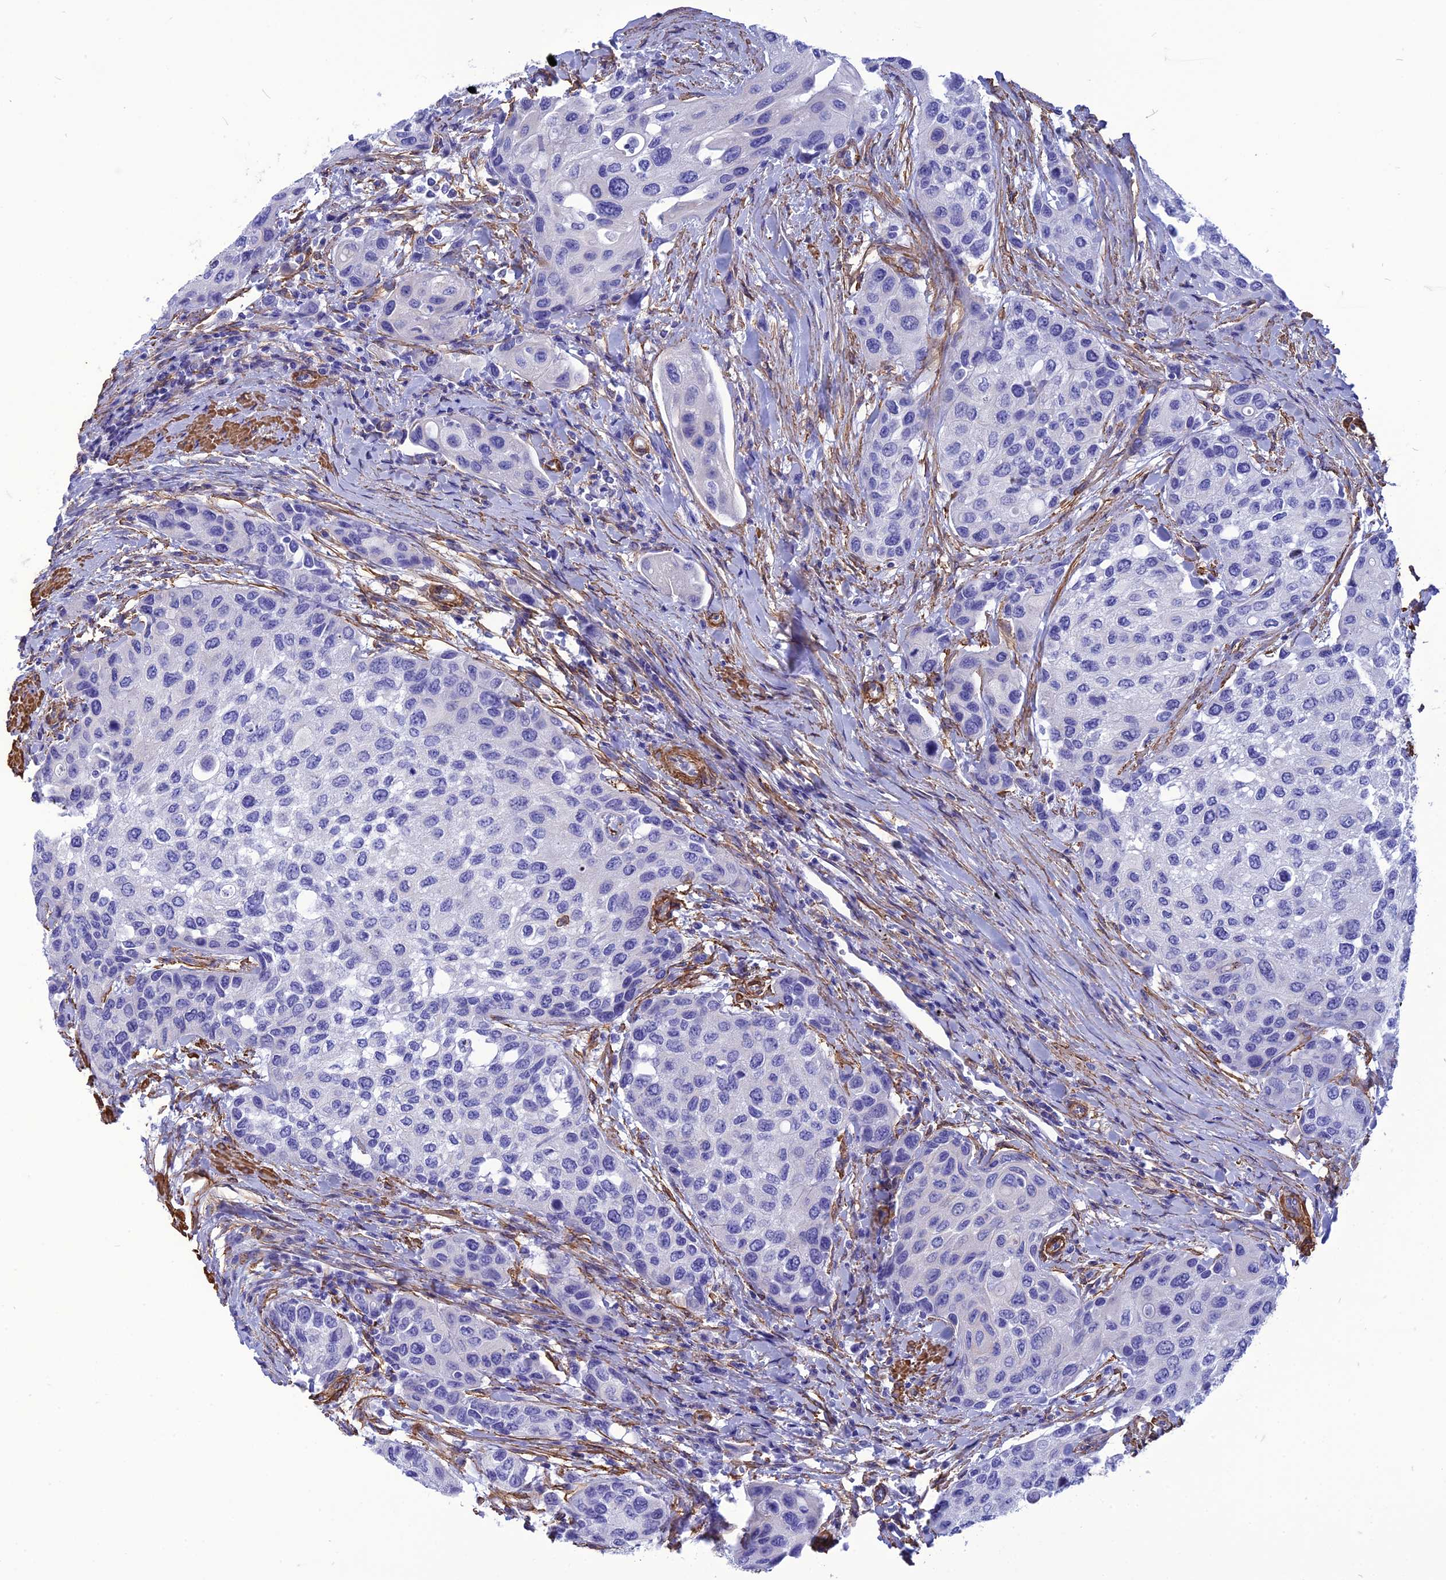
{"staining": {"intensity": "negative", "quantity": "none", "location": "none"}, "tissue": "urothelial cancer", "cell_type": "Tumor cells", "image_type": "cancer", "snomed": [{"axis": "morphology", "description": "Normal tissue, NOS"}, {"axis": "morphology", "description": "Urothelial carcinoma, High grade"}, {"axis": "topography", "description": "Vascular tissue"}, {"axis": "topography", "description": "Urinary bladder"}], "caption": "Protein analysis of urothelial cancer demonstrates no significant staining in tumor cells. The staining is performed using DAB (3,3'-diaminobenzidine) brown chromogen with nuclei counter-stained in using hematoxylin.", "gene": "NKD1", "patient": {"sex": "female", "age": 56}}